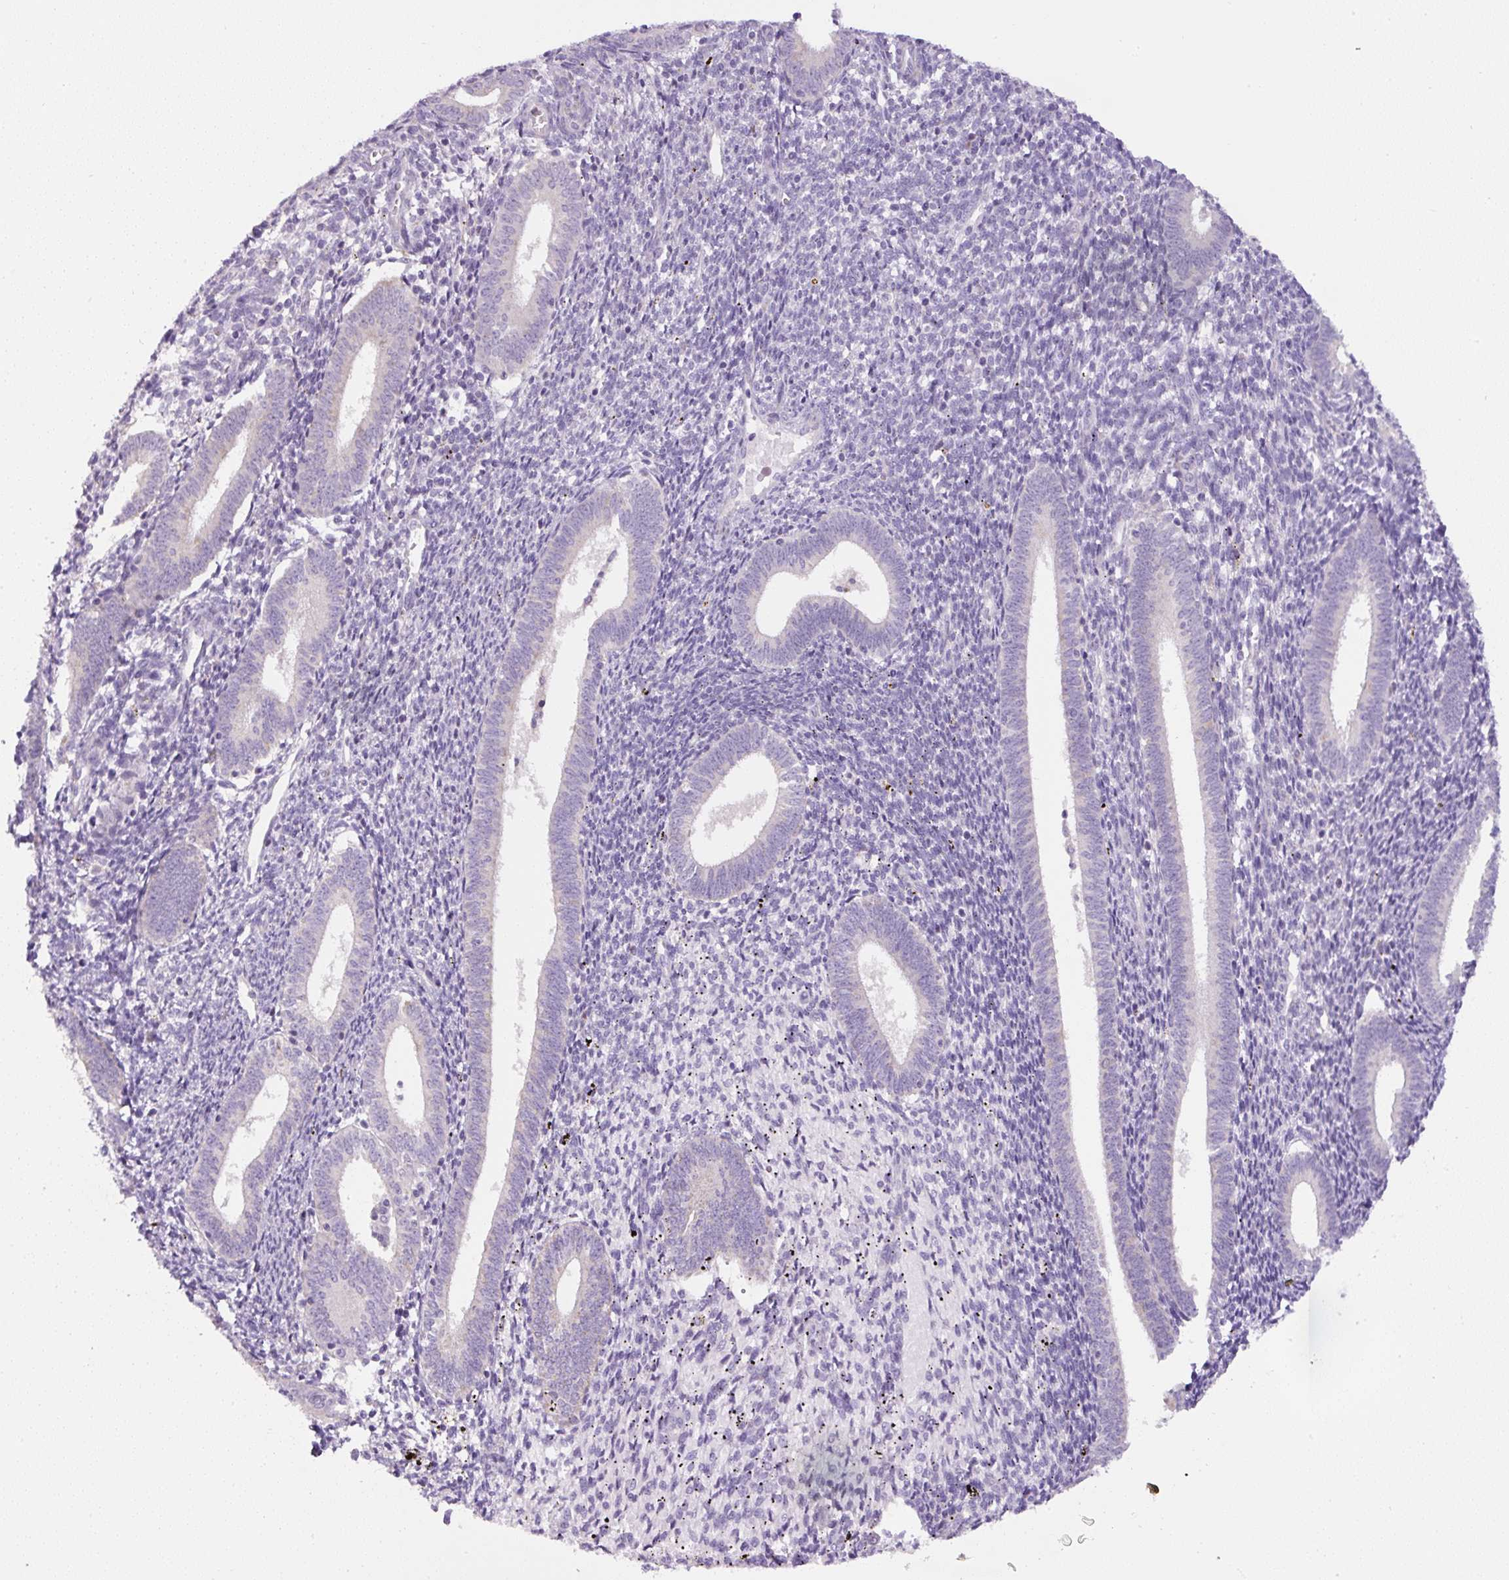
{"staining": {"intensity": "negative", "quantity": "none", "location": "none"}, "tissue": "endometrium", "cell_type": "Cells in endometrial stroma", "image_type": "normal", "snomed": [{"axis": "morphology", "description": "Normal tissue, NOS"}, {"axis": "topography", "description": "Endometrium"}], "caption": "Immunohistochemistry (IHC) photomicrograph of benign endometrium: endometrium stained with DAB (3,3'-diaminobenzidine) reveals no significant protein staining in cells in endometrial stroma.", "gene": "HPS4", "patient": {"sex": "female", "age": 41}}